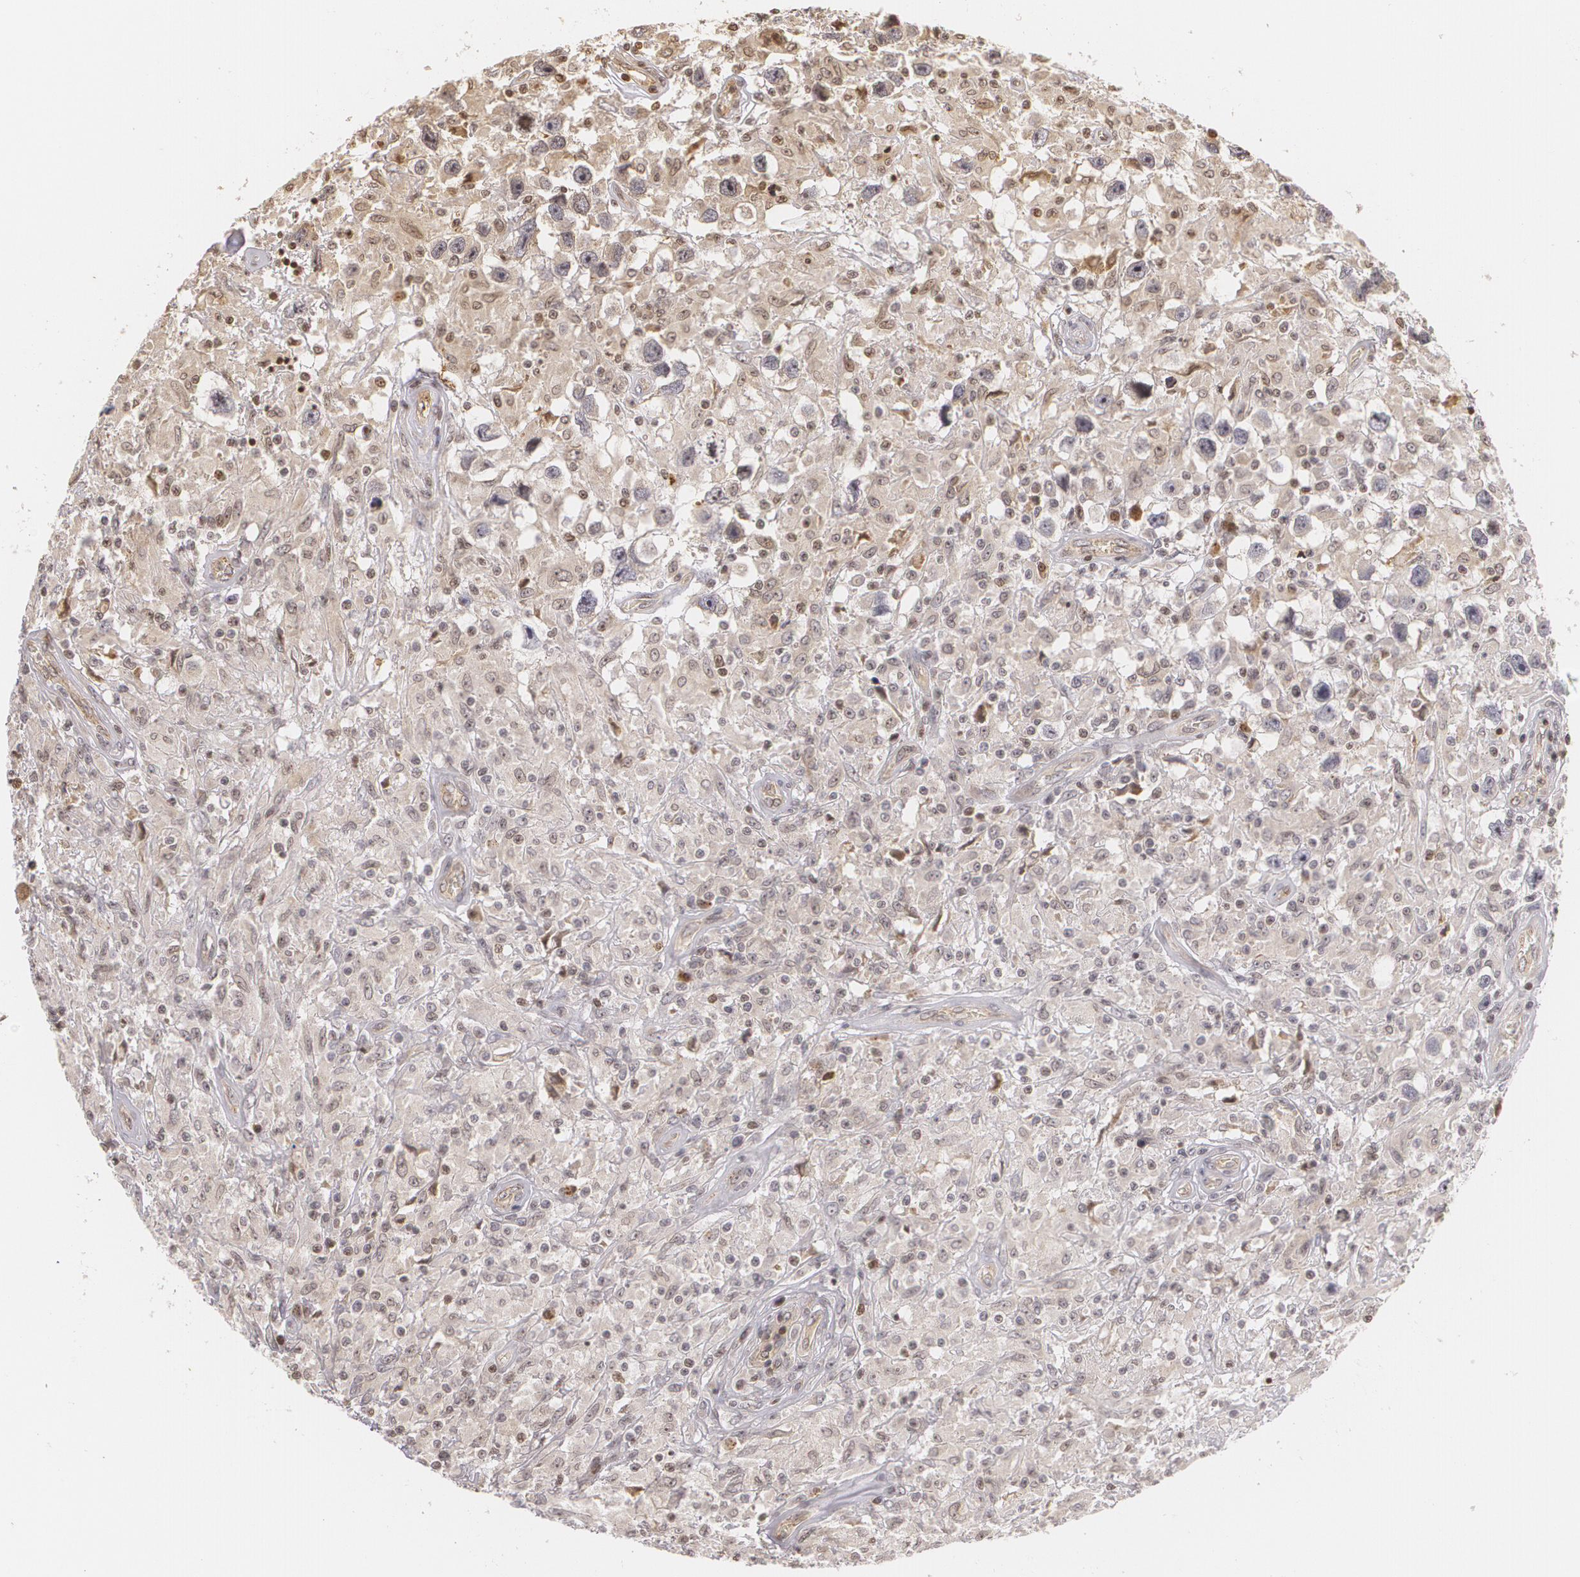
{"staining": {"intensity": "weak", "quantity": ">75%", "location": "cytoplasmic/membranous"}, "tissue": "testis cancer", "cell_type": "Tumor cells", "image_type": "cancer", "snomed": [{"axis": "morphology", "description": "Seminoma, NOS"}, {"axis": "topography", "description": "Testis"}], "caption": "Protein expression analysis of human seminoma (testis) reveals weak cytoplasmic/membranous expression in about >75% of tumor cells.", "gene": "VAV3", "patient": {"sex": "male", "age": 34}}